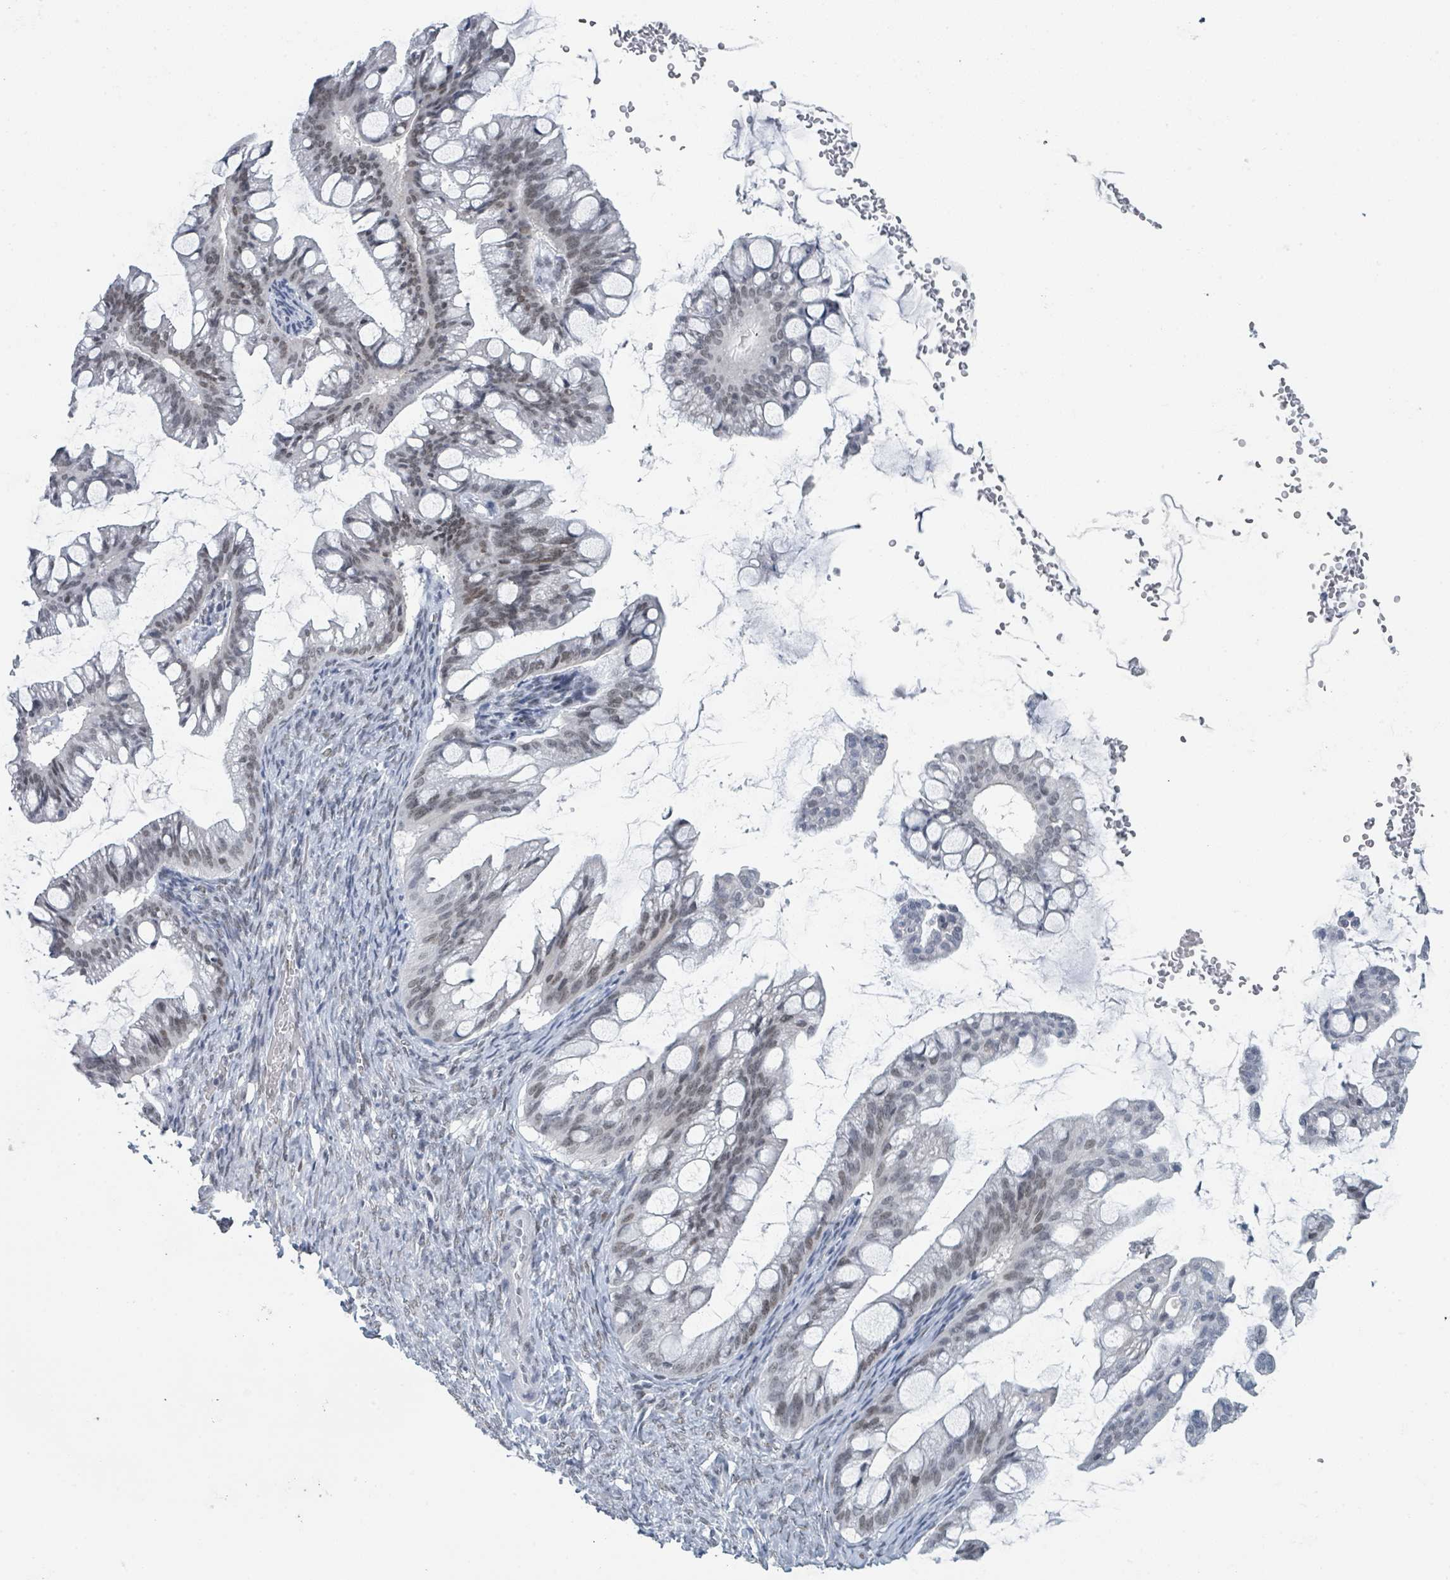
{"staining": {"intensity": "weak", "quantity": "25%-75%", "location": "nuclear"}, "tissue": "ovarian cancer", "cell_type": "Tumor cells", "image_type": "cancer", "snomed": [{"axis": "morphology", "description": "Cystadenocarcinoma, mucinous, NOS"}, {"axis": "topography", "description": "Ovary"}], "caption": "Approximately 25%-75% of tumor cells in ovarian cancer reveal weak nuclear protein positivity as visualized by brown immunohistochemical staining.", "gene": "EHMT2", "patient": {"sex": "female", "age": 73}}